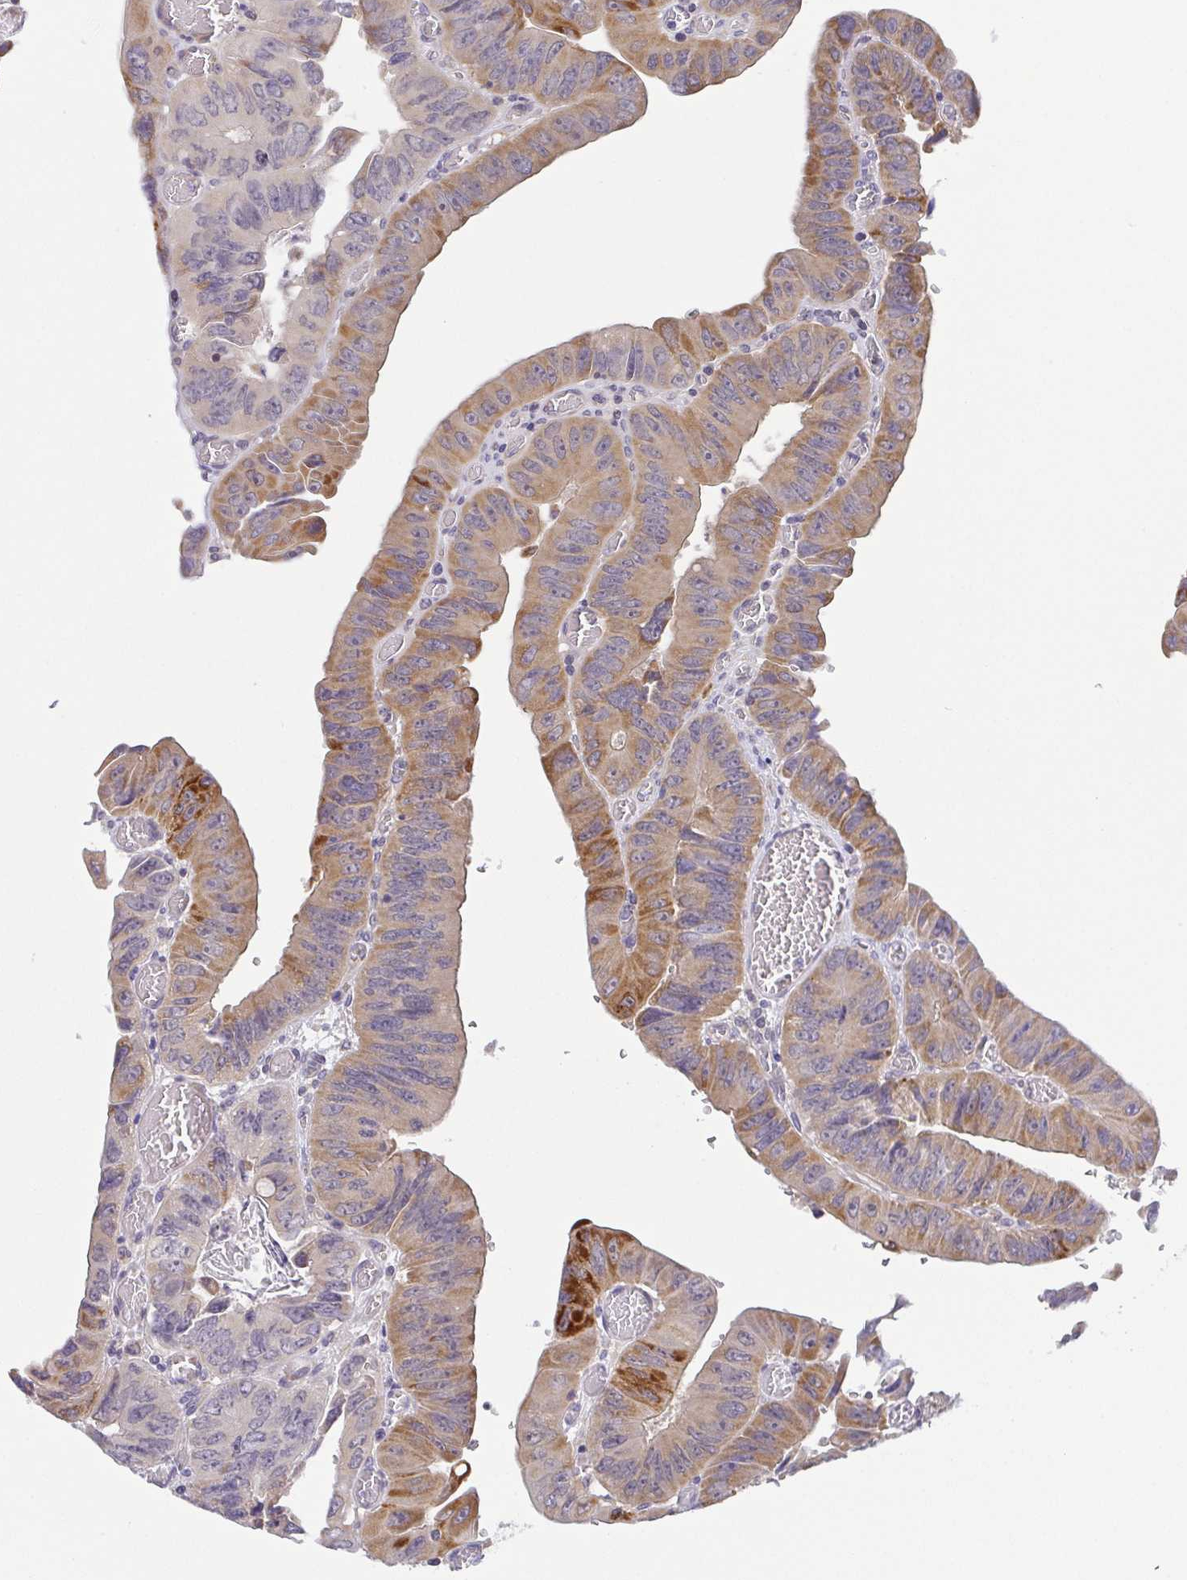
{"staining": {"intensity": "moderate", "quantity": "<25%", "location": "cytoplasmic/membranous"}, "tissue": "colorectal cancer", "cell_type": "Tumor cells", "image_type": "cancer", "snomed": [{"axis": "morphology", "description": "Adenocarcinoma, NOS"}, {"axis": "topography", "description": "Colon"}], "caption": "The immunohistochemical stain shows moderate cytoplasmic/membranous expression in tumor cells of colorectal adenocarcinoma tissue.", "gene": "BCL2L1", "patient": {"sex": "female", "age": 84}}